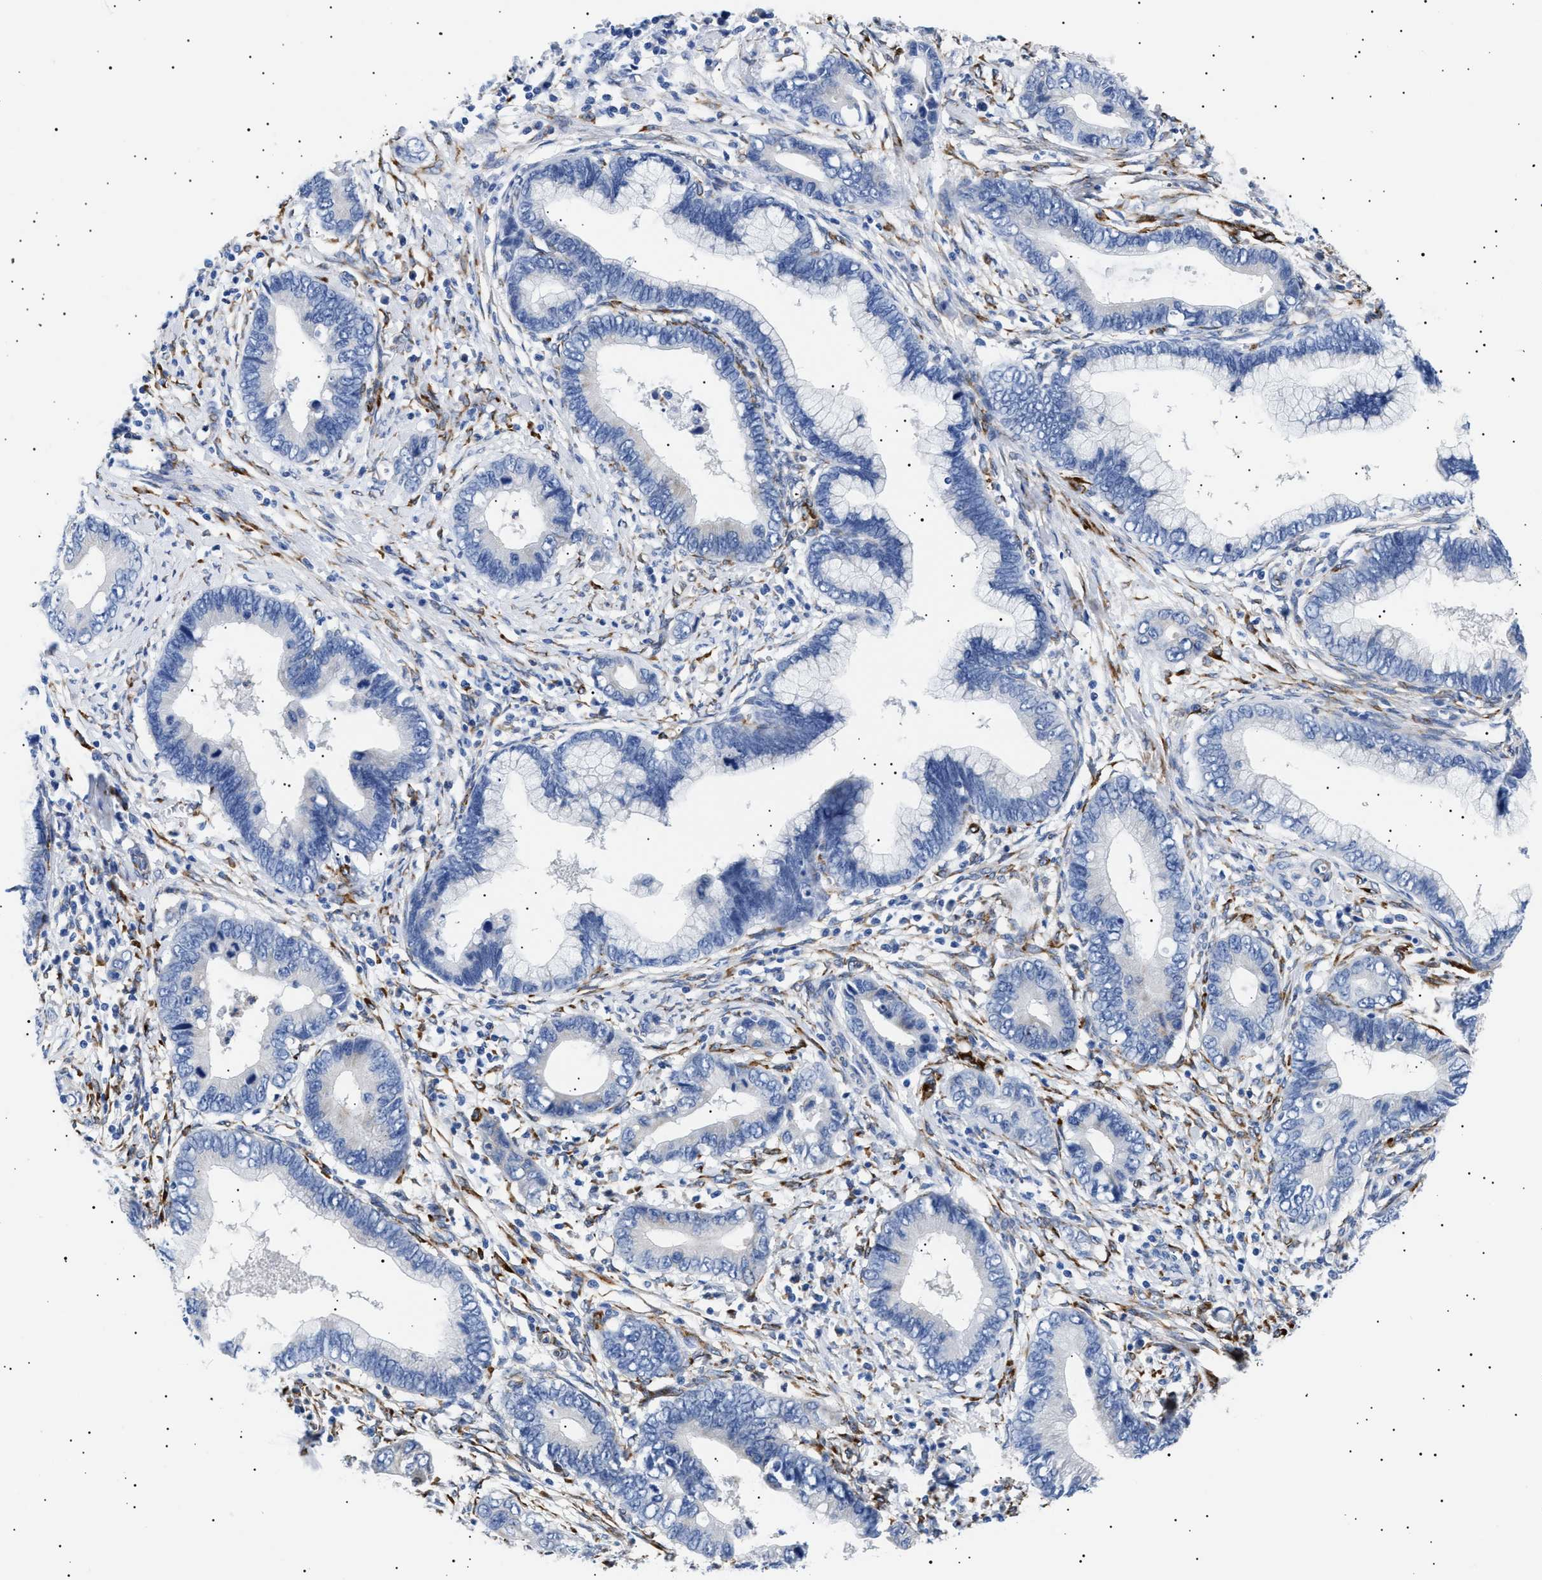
{"staining": {"intensity": "negative", "quantity": "none", "location": "none"}, "tissue": "cervical cancer", "cell_type": "Tumor cells", "image_type": "cancer", "snomed": [{"axis": "morphology", "description": "Adenocarcinoma, NOS"}, {"axis": "topography", "description": "Cervix"}], "caption": "Immunohistochemical staining of human adenocarcinoma (cervical) exhibits no significant expression in tumor cells.", "gene": "HEMGN", "patient": {"sex": "female", "age": 44}}